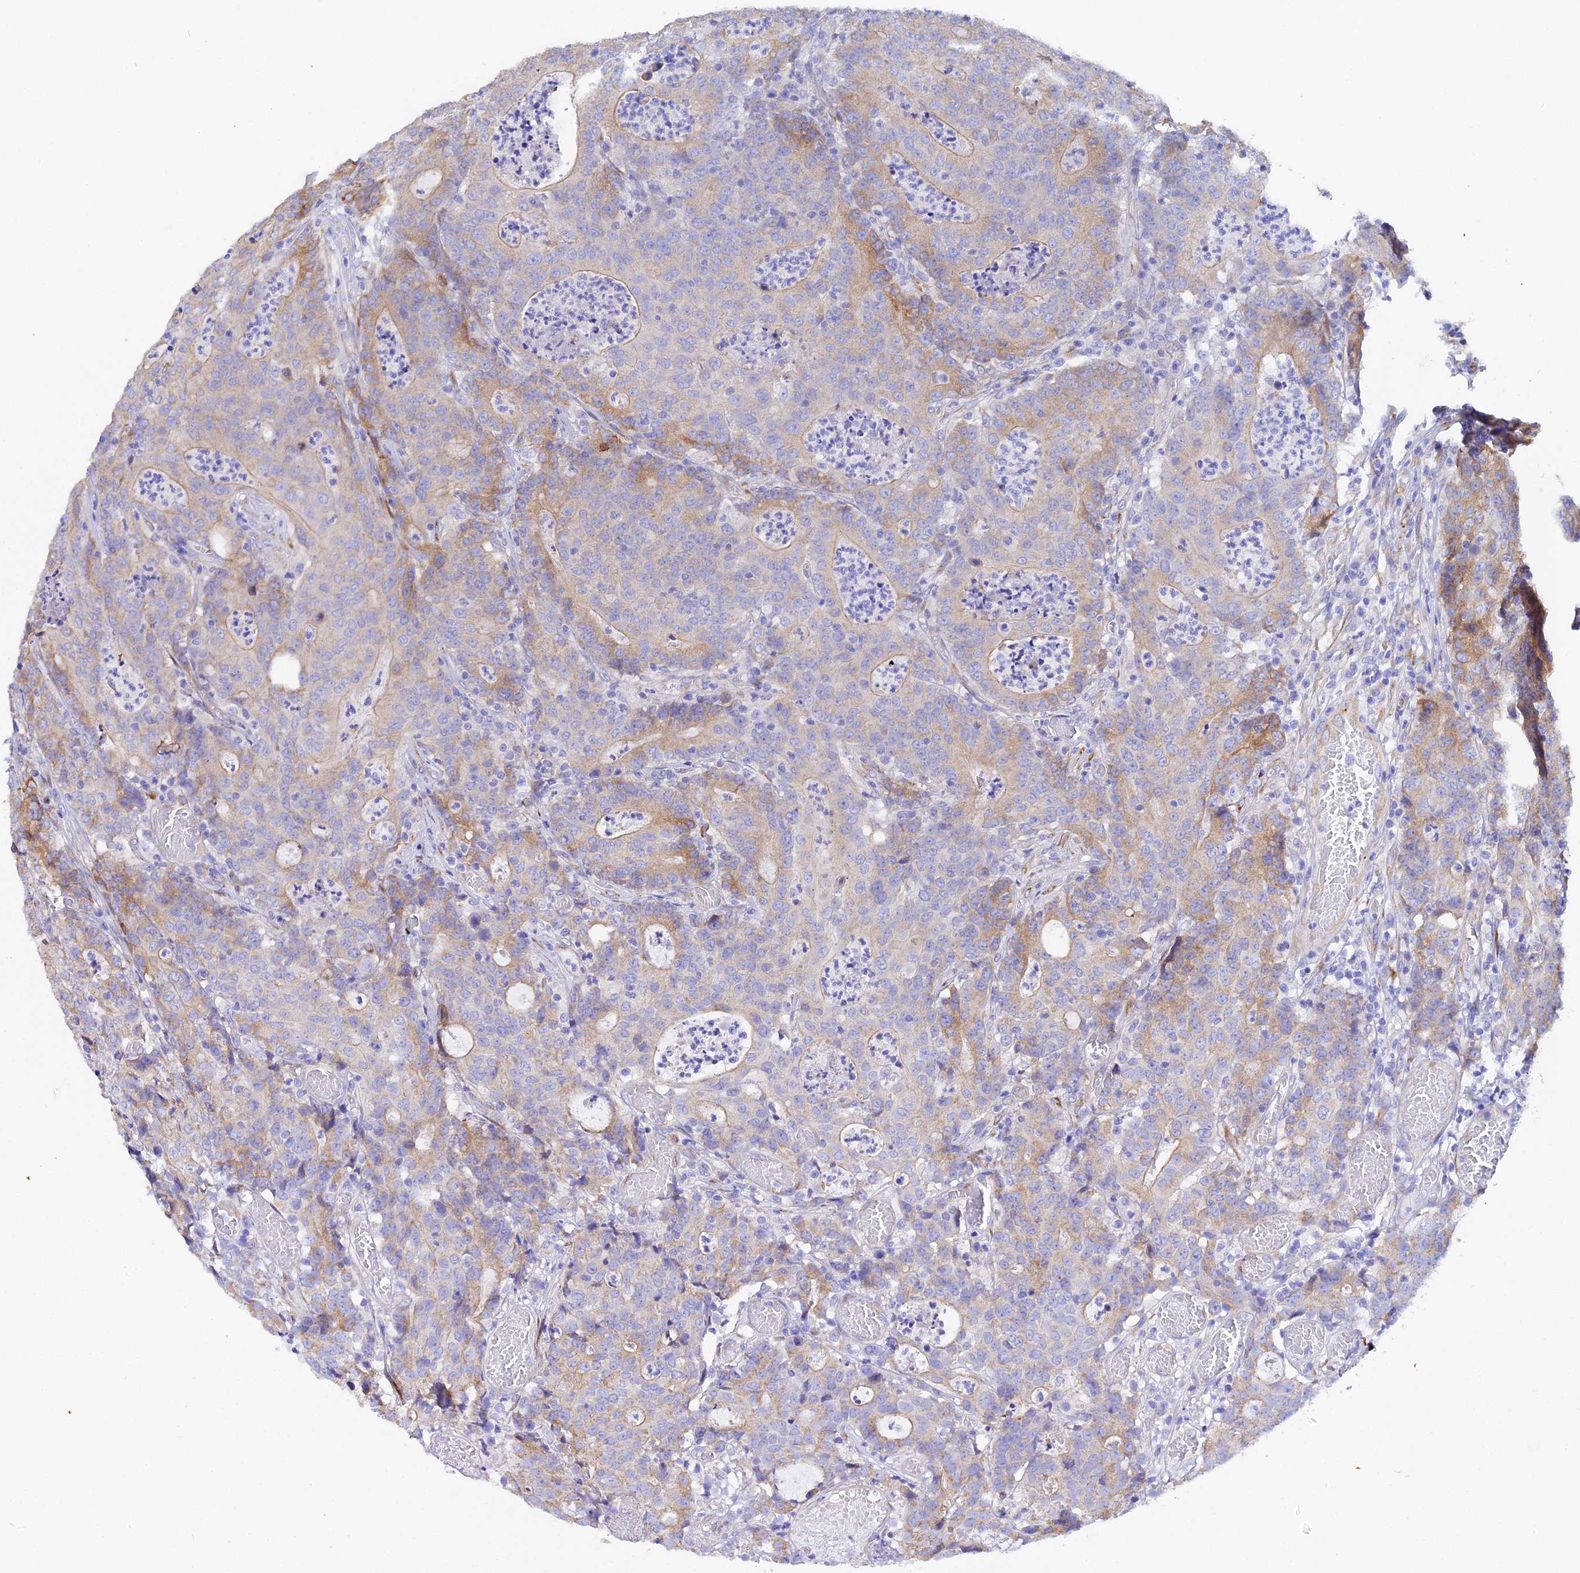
{"staining": {"intensity": "moderate", "quantity": "<25%", "location": "cytoplasmic/membranous"}, "tissue": "colorectal cancer", "cell_type": "Tumor cells", "image_type": "cancer", "snomed": [{"axis": "morphology", "description": "Adenocarcinoma, NOS"}, {"axis": "topography", "description": "Colon"}], "caption": "Protein staining reveals moderate cytoplasmic/membranous expression in approximately <25% of tumor cells in colorectal cancer (adenocarcinoma). Nuclei are stained in blue.", "gene": "CFAP45", "patient": {"sex": "male", "age": 83}}